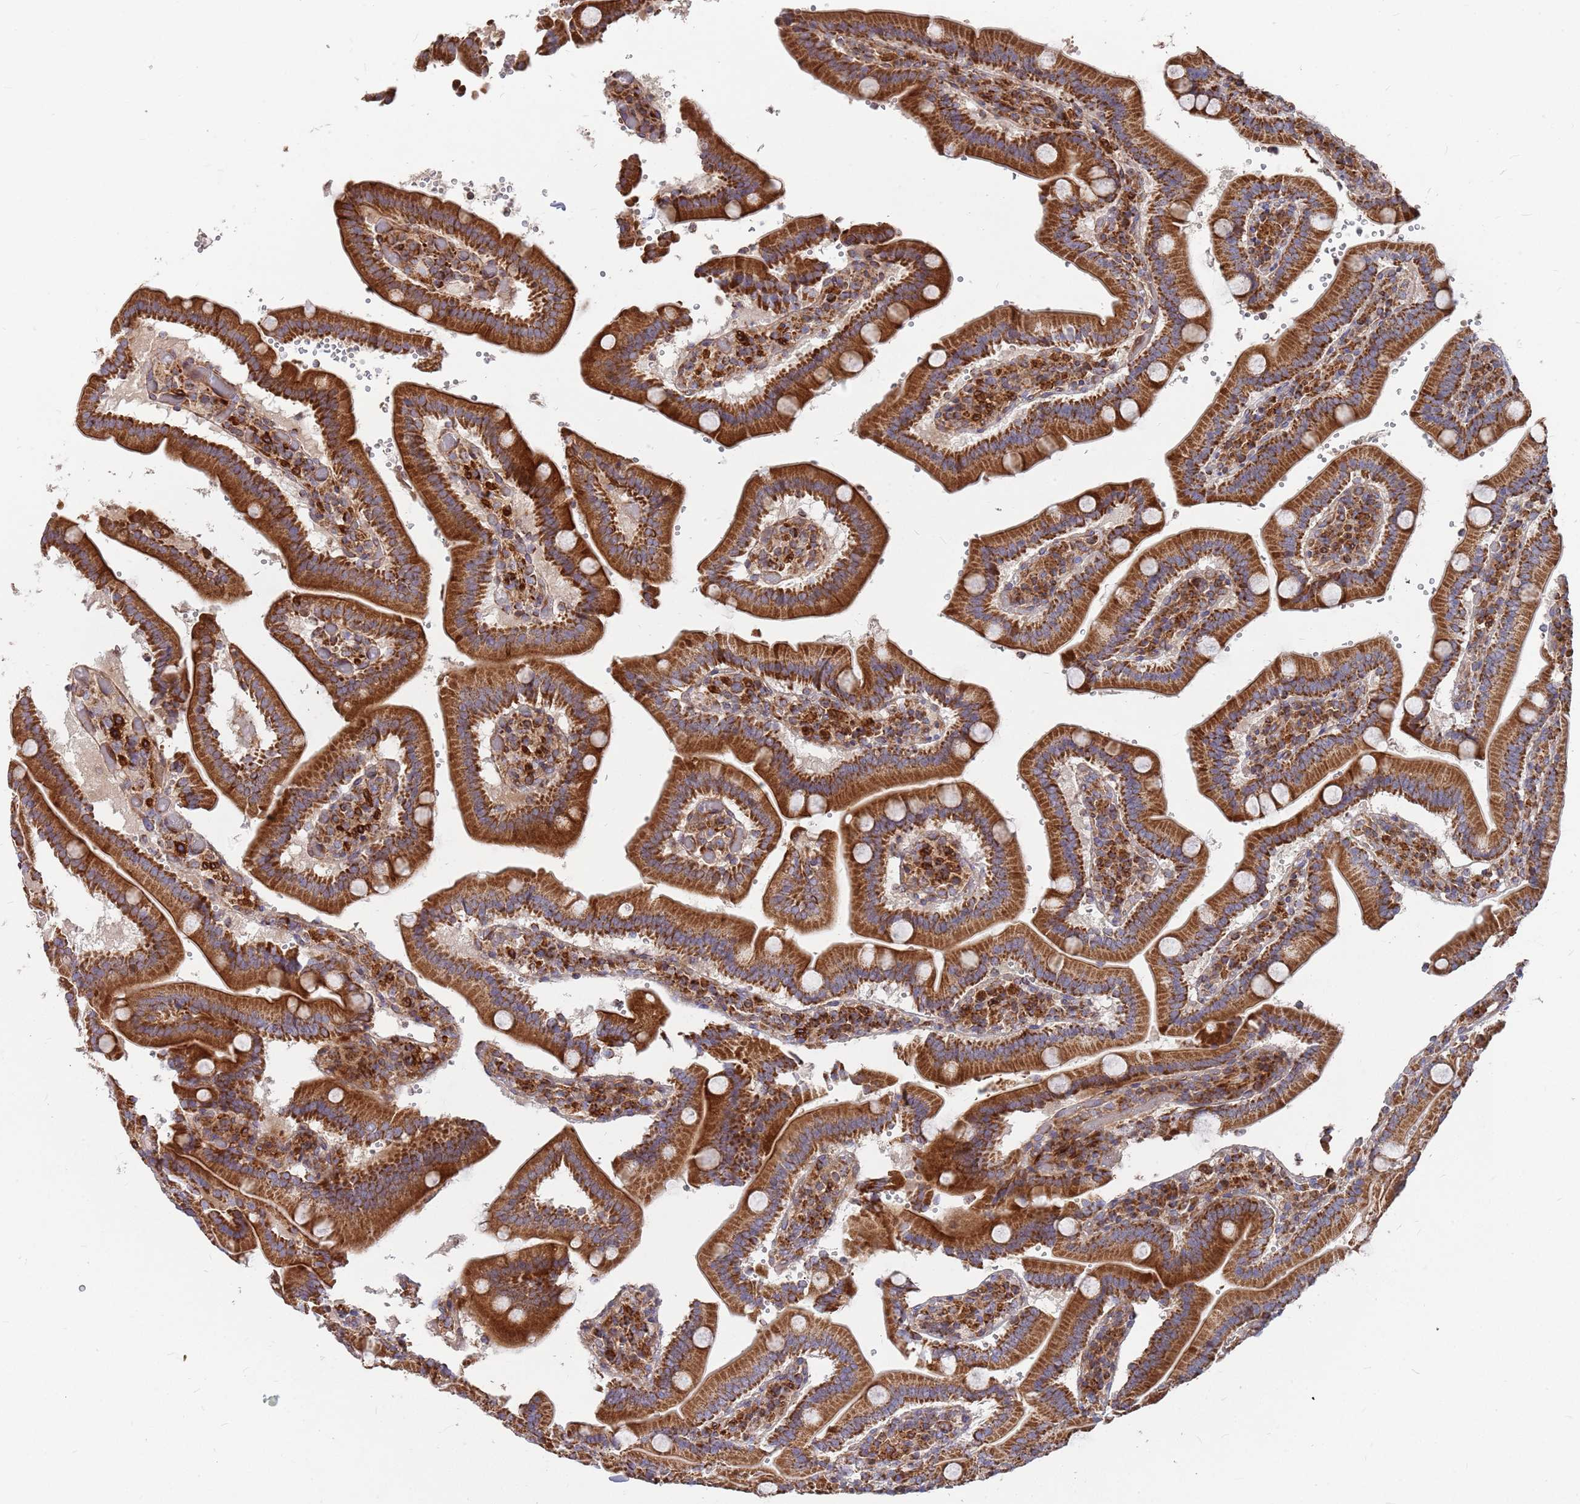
{"staining": {"intensity": "strong", "quantity": ">75%", "location": "cytoplasmic/membranous"}, "tissue": "duodenum", "cell_type": "Glandular cells", "image_type": "normal", "snomed": [{"axis": "morphology", "description": "Normal tissue, NOS"}, {"axis": "topography", "description": "Duodenum"}], "caption": "The immunohistochemical stain highlights strong cytoplasmic/membranous positivity in glandular cells of normal duodenum. The staining was performed using DAB (3,3'-diaminobenzidine), with brown indicating positive protein expression. Nuclei are stained blue with hematoxylin.", "gene": "WDFY3", "patient": {"sex": "female", "age": 62}}